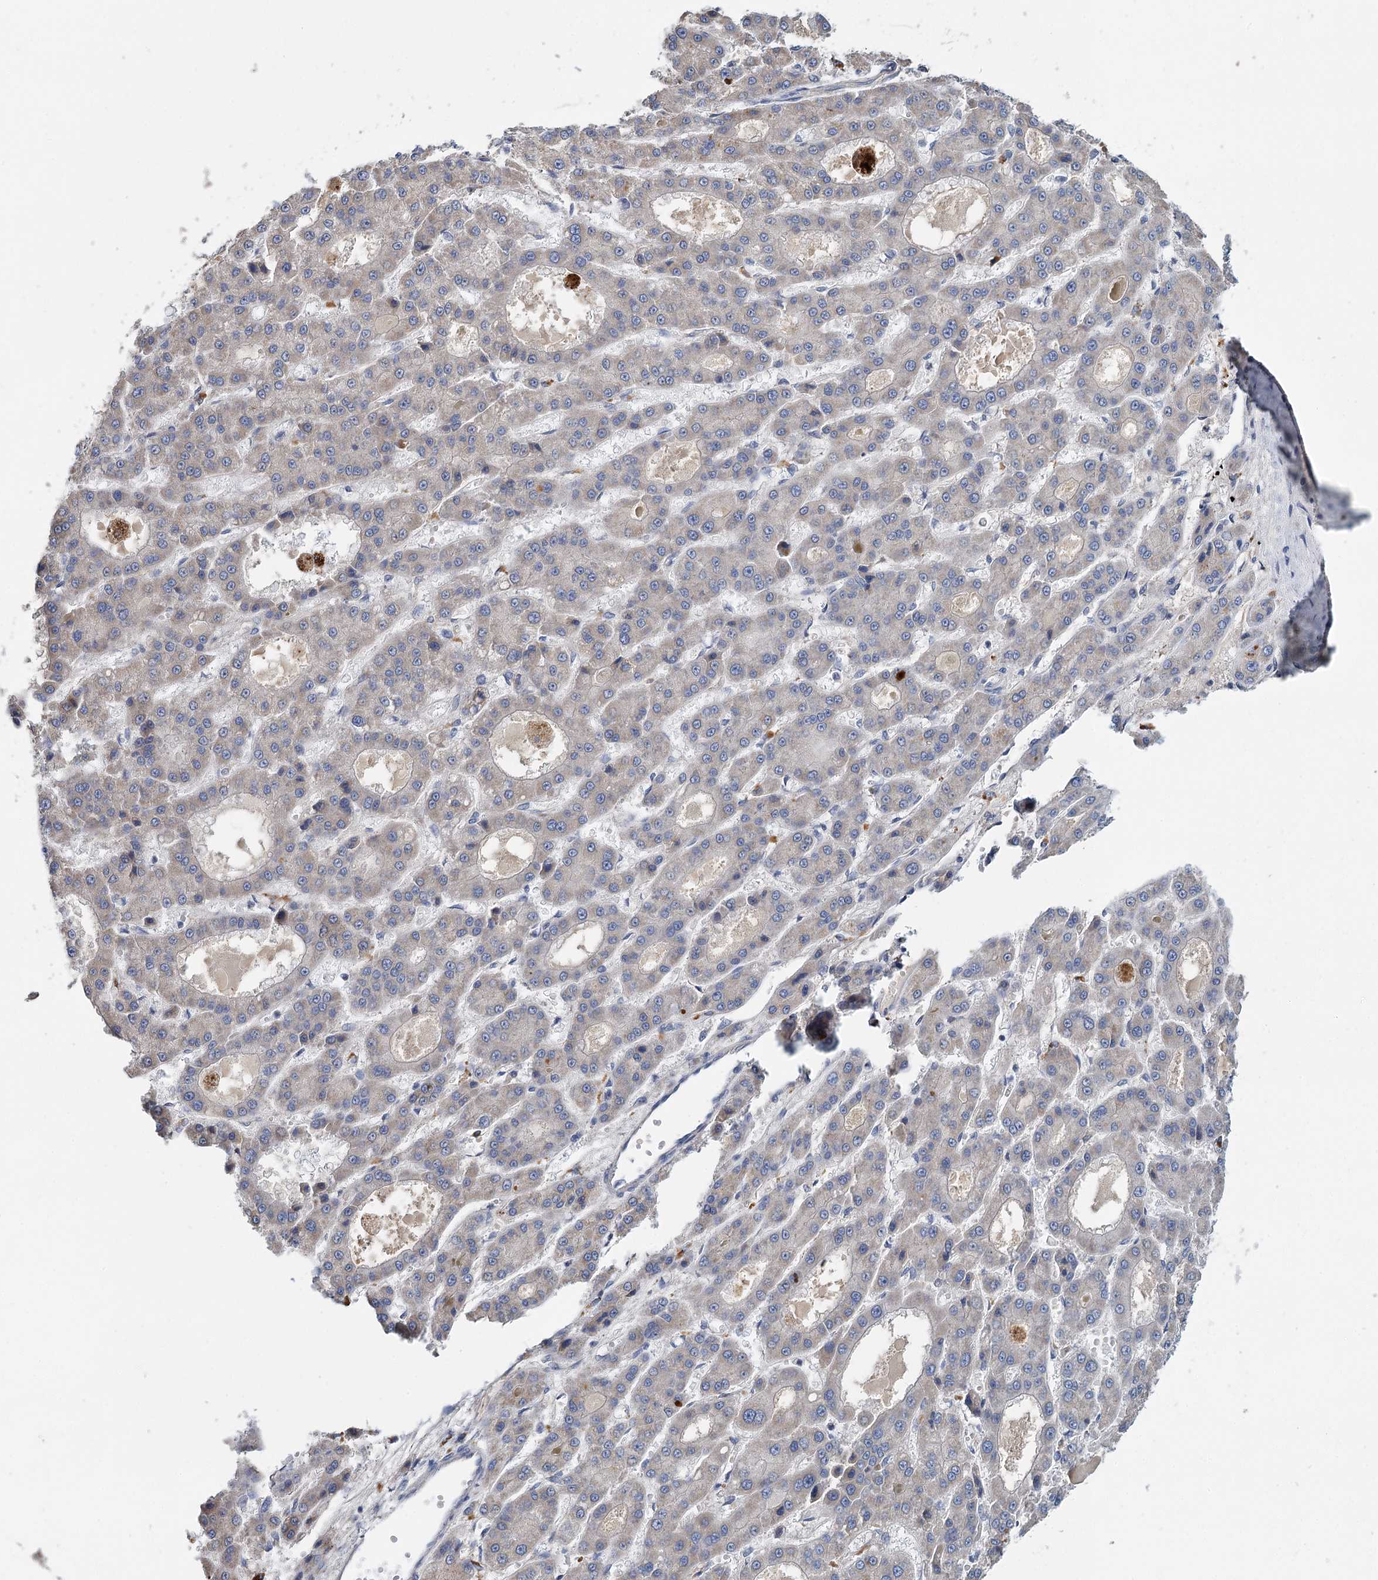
{"staining": {"intensity": "negative", "quantity": "none", "location": "none"}, "tissue": "liver cancer", "cell_type": "Tumor cells", "image_type": "cancer", "snomed": [{"axis": "morphology", "description": "Carcinoma, Hepatocellular, NOS"}, {"axis": "topography", "description": "Liver"}], "caption": "The IHC image has no significant staining in tumor cells of liver cancer (hepatocellular carcinoma) tissue.", "gene": "ANKRD16", "patient": {"sex": "male", "age": 70}}